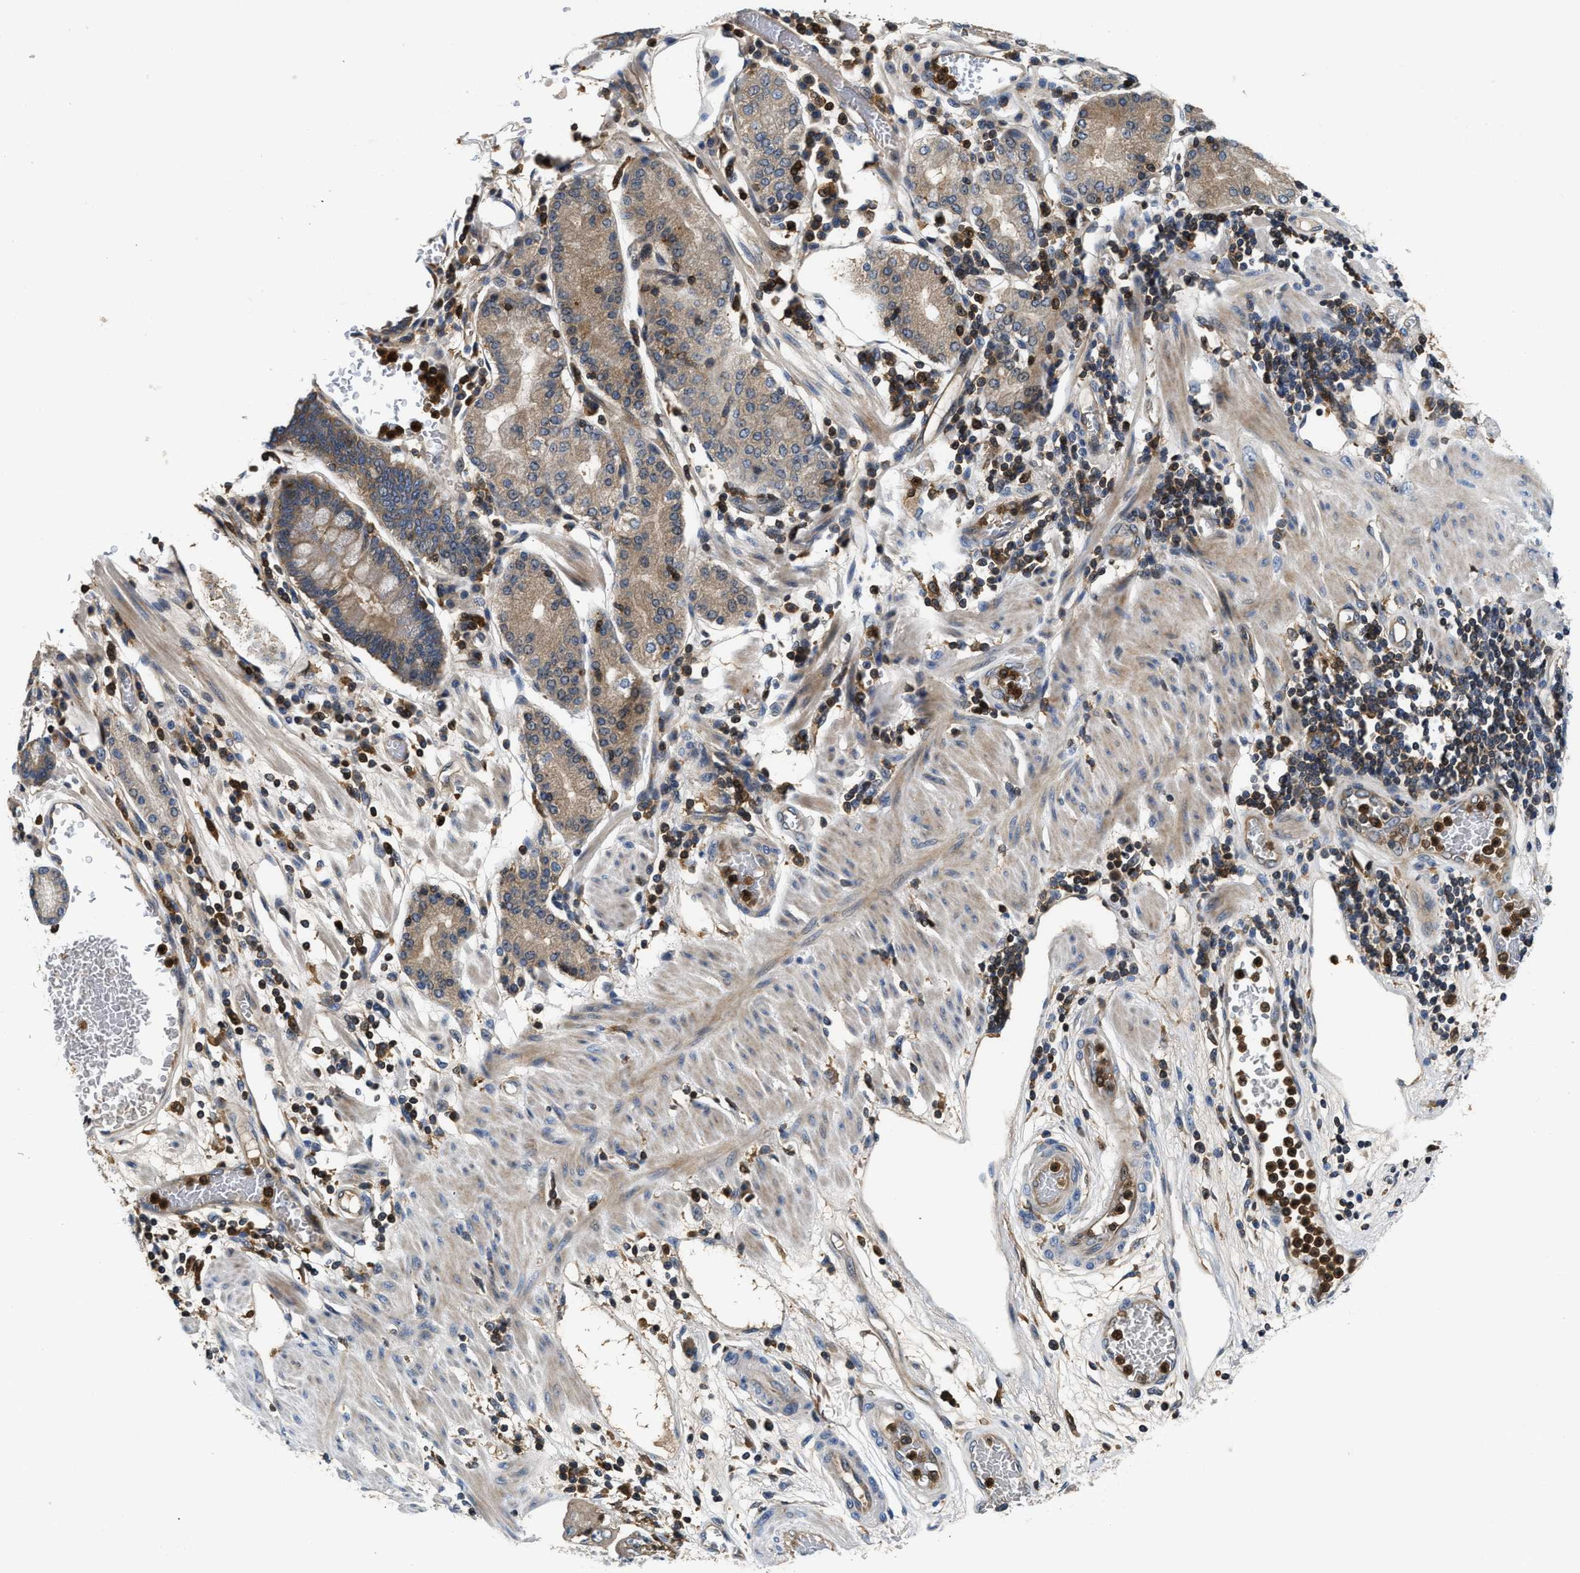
{"staining": {"intensity": "weak", "quantity": ">75%", "location": "cytoplasmic/membranous"}, "tissue": "stomach cancer", "cell_type": "Tumor cells", "image_type": "cancer", "snomed": [{"axis": "morphology", "description": "Adenocarcinoma, NOS"}, {"axis": "topography", "description": "Stomach"}], "caption": "Approximately >75% of tumor cells in stomach cancer show weak cytoplasmic/membranous protein staining as visualized by brown immunohistochemical staining.", "gene": "OSTF1", "patient": {"sex": "female", "age": 73}}